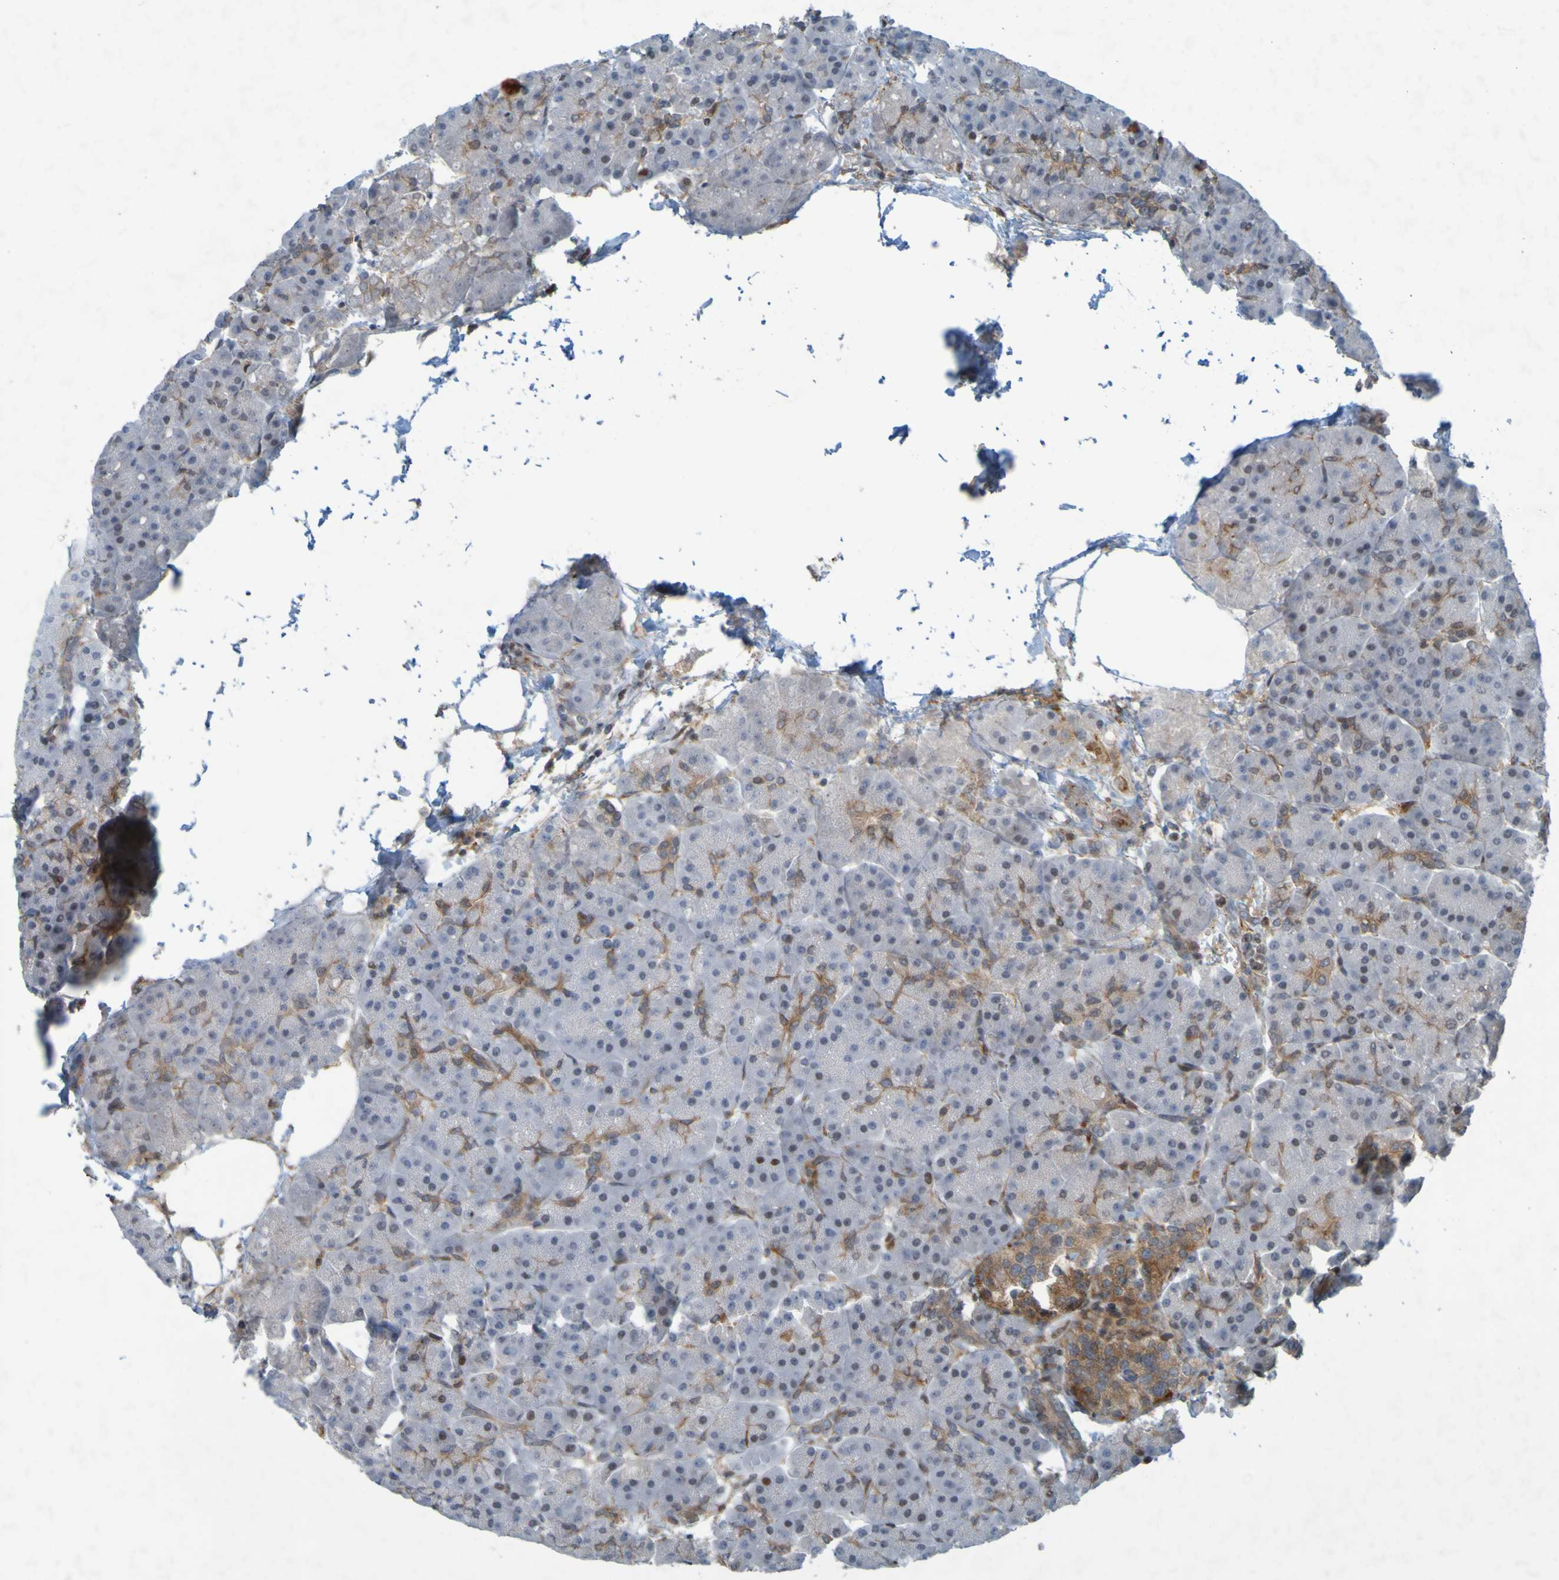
{"staining": {"intensity": "negative", "quantity": "none", "location": "none"}, "tissue": "pancreas", "cell_type": "Exocrine glandular cells", "image_type": "normal", "snomed": [{"axis": "morphology", "description": "Normal tissue, NOS"}, {"axis": "topography", "description": "Pancreas"}], "caption": "IHC of benign human pancreas displays no staining in exocrine glandular cells. (Immunohistochemistry, brightfield microscopy, high magnification).", "gene": "GUCY1A1", "patient": {"sex": "female", "age": 70}}